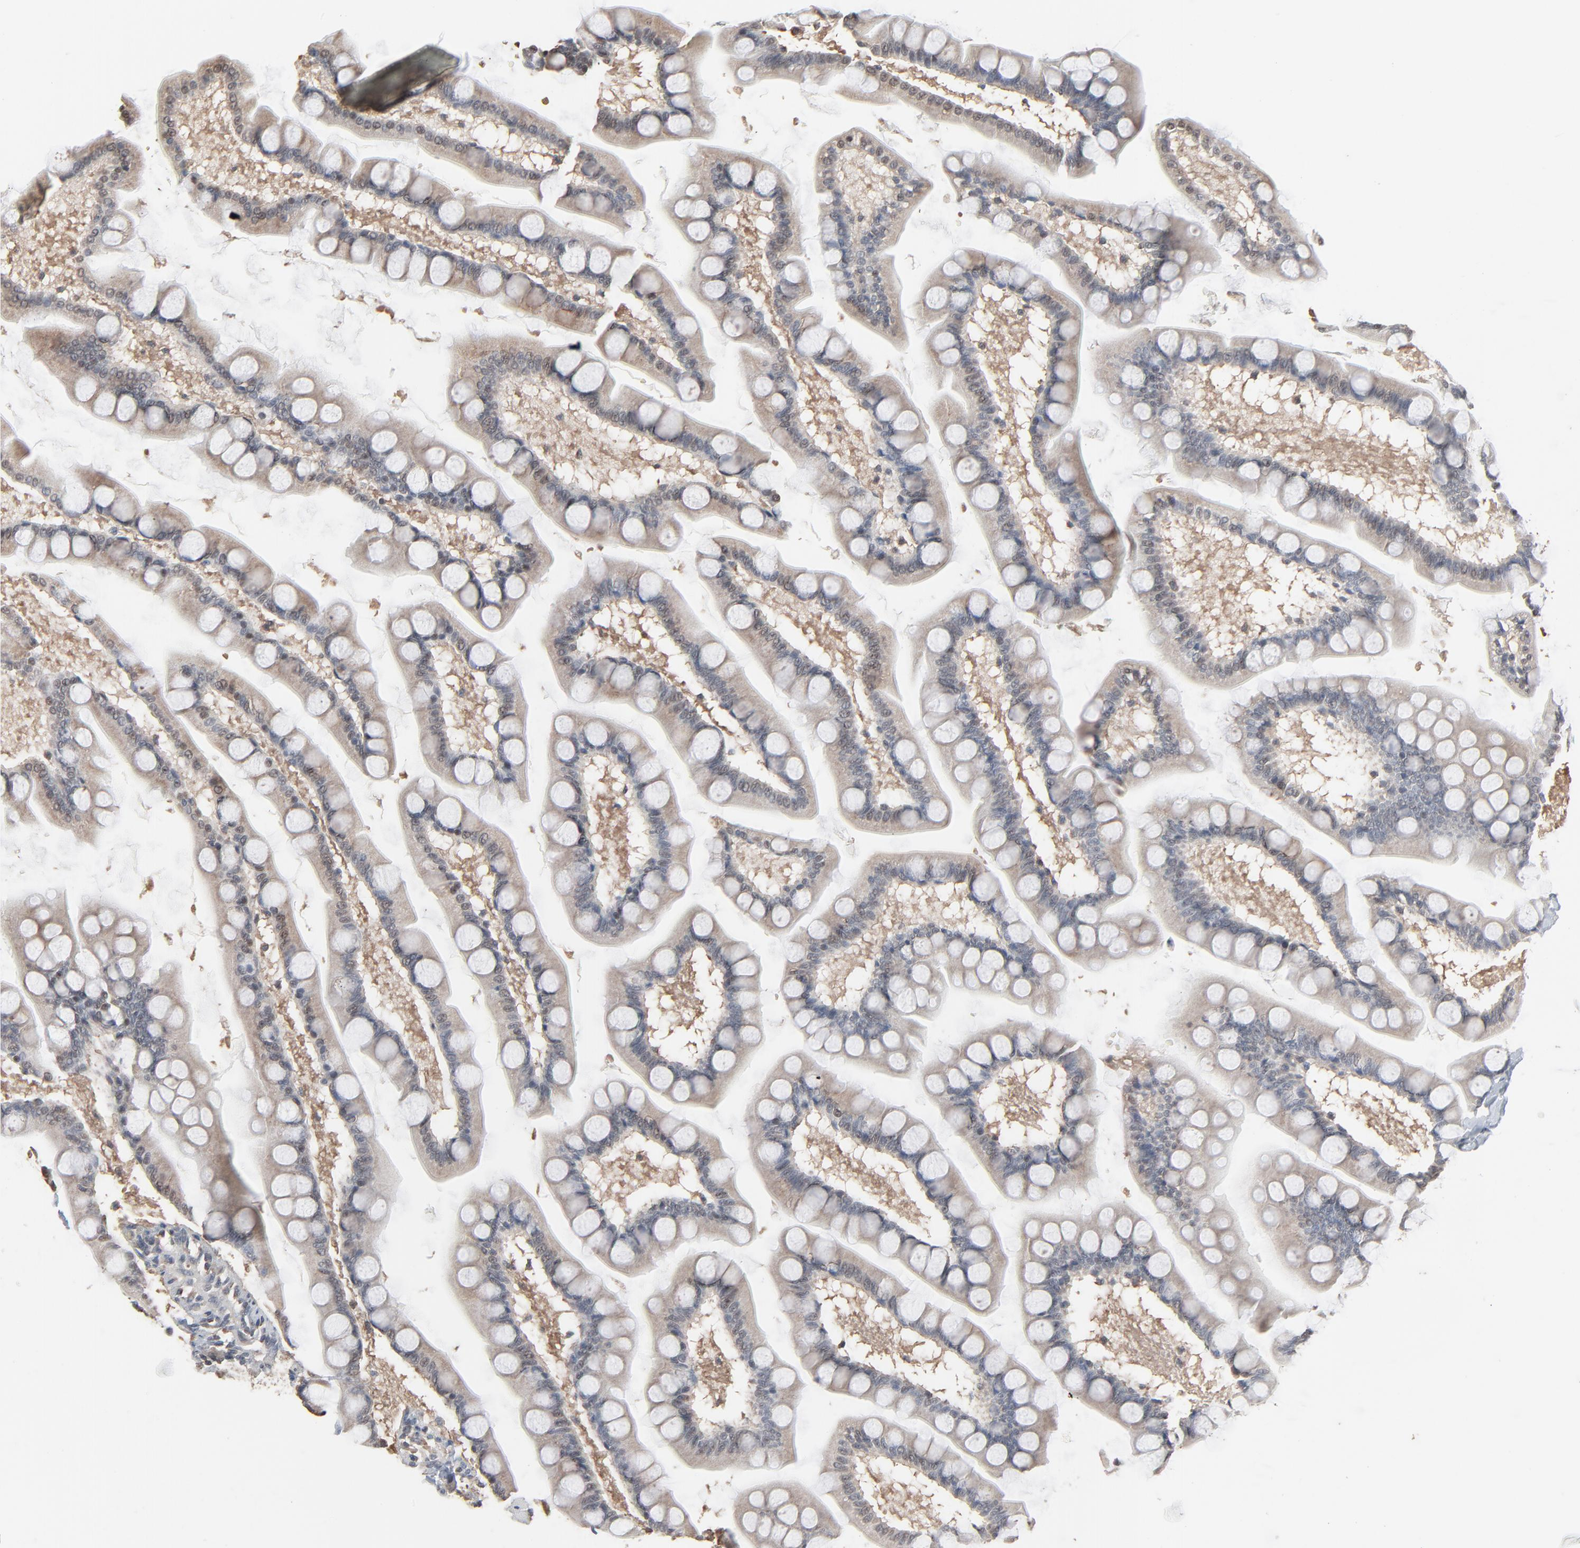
{"staining": {"intensity": "weak", "quantity": ">75%", "location": "cytoplasmic/membranous"}, "tissue": "small intestine", "cell_type": "Glandular cells", "image_type": "normal", "snomed": [{"axis": "morphology", "description": "Normal tissue, NOS"}, {"axis": "topography", "description": "Small intestine"}], "caption": "The immunohistochemical stain shows weak cytoplasmic/membranous positivity in glandular cells of benign small intestine. (DAB IHC with brightfield microscopy, high magnification).", "gene": "CCT5", "patient": {"sex": "male", "age": 41}}